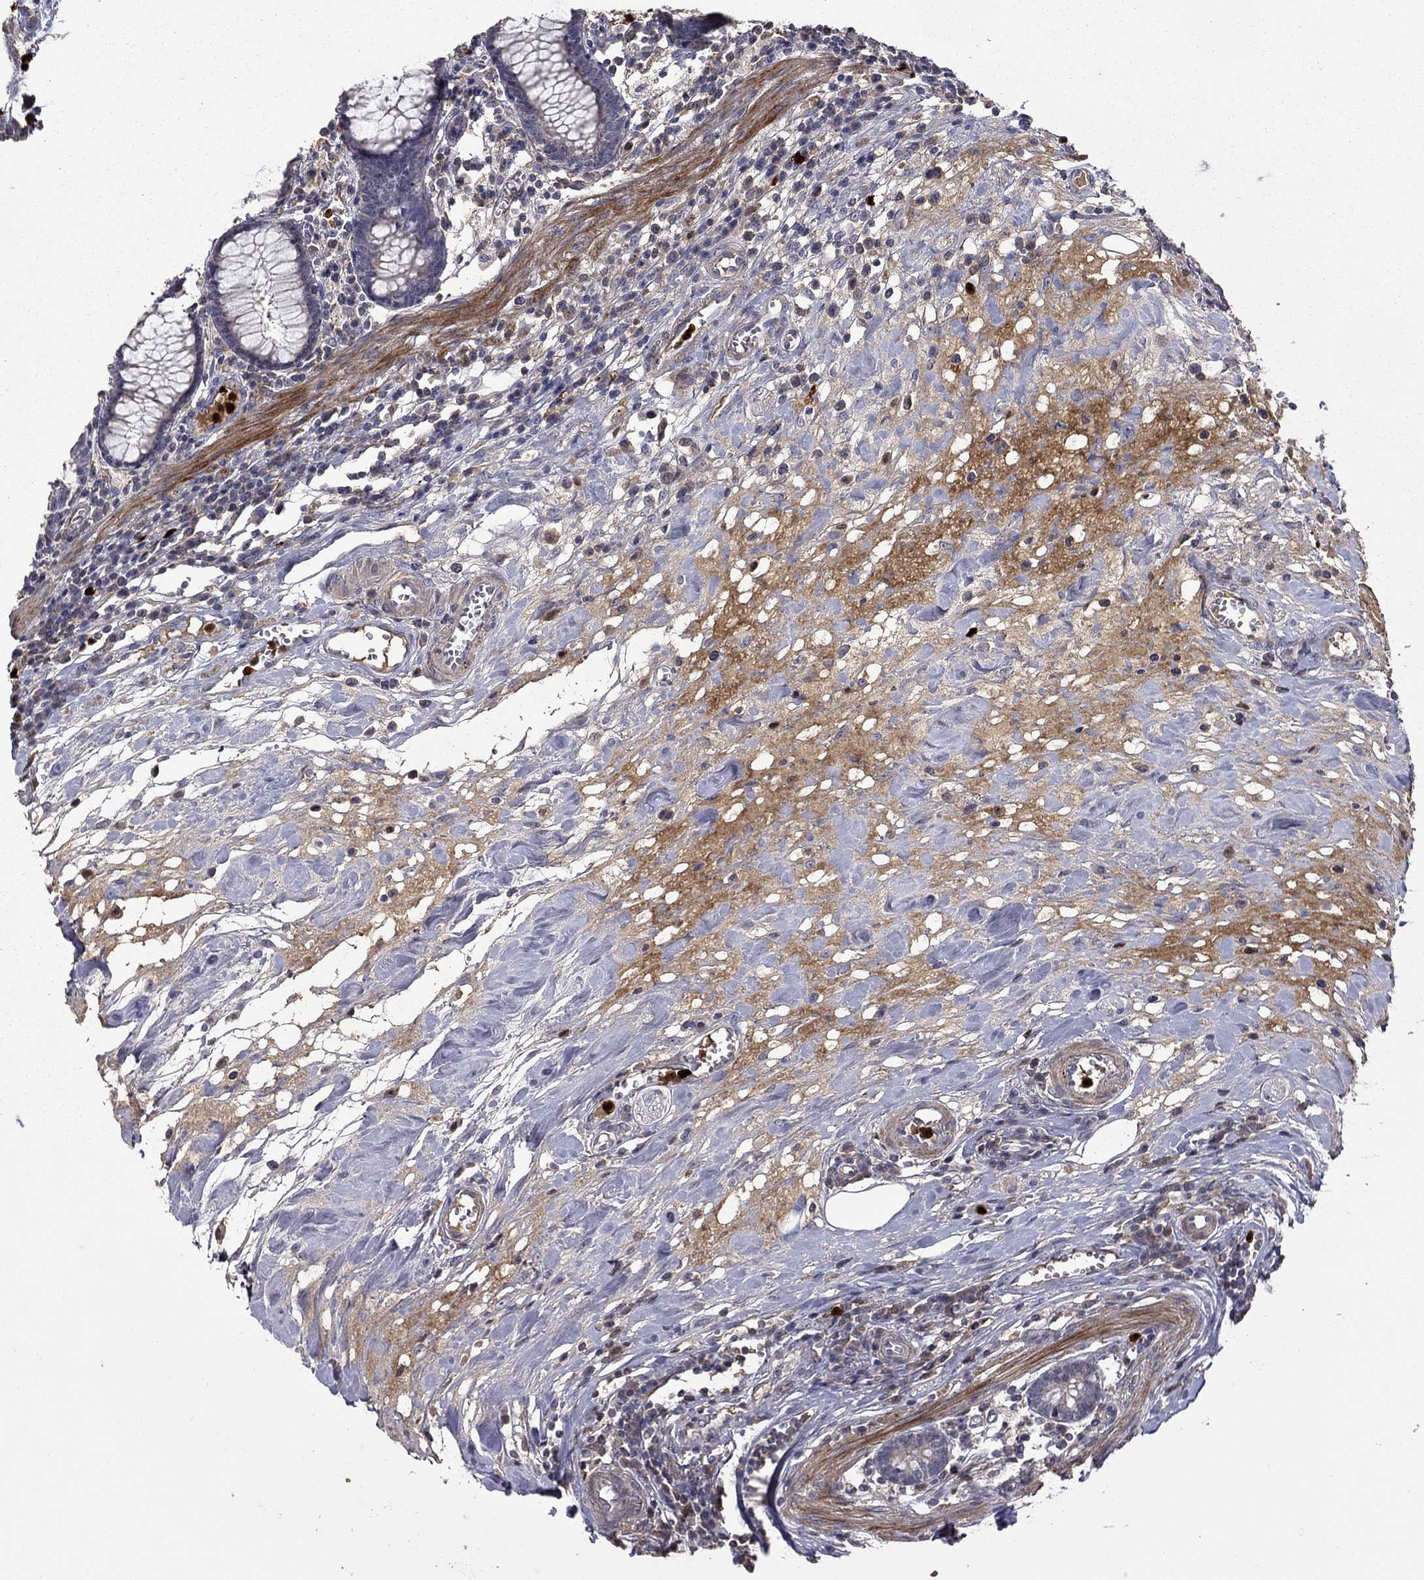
{"staining": {"intensity": "negative", "quantity": "none", "location": "none"}, "tissue": "colon", "cell_type": "Endothelial cells", "image_type": "normal", "snomed": [{"axis": "morphology", "description": "Normal tissue, NOS"}, {"axis": "topography", "description": "Colon"}], "caption": "DAB immunohistochemical staining of unremarkable colon exhibits no significant positivity in endothelial cells.", "gene": "SATB1", "patient": {"sex": "male", "age": 65}}